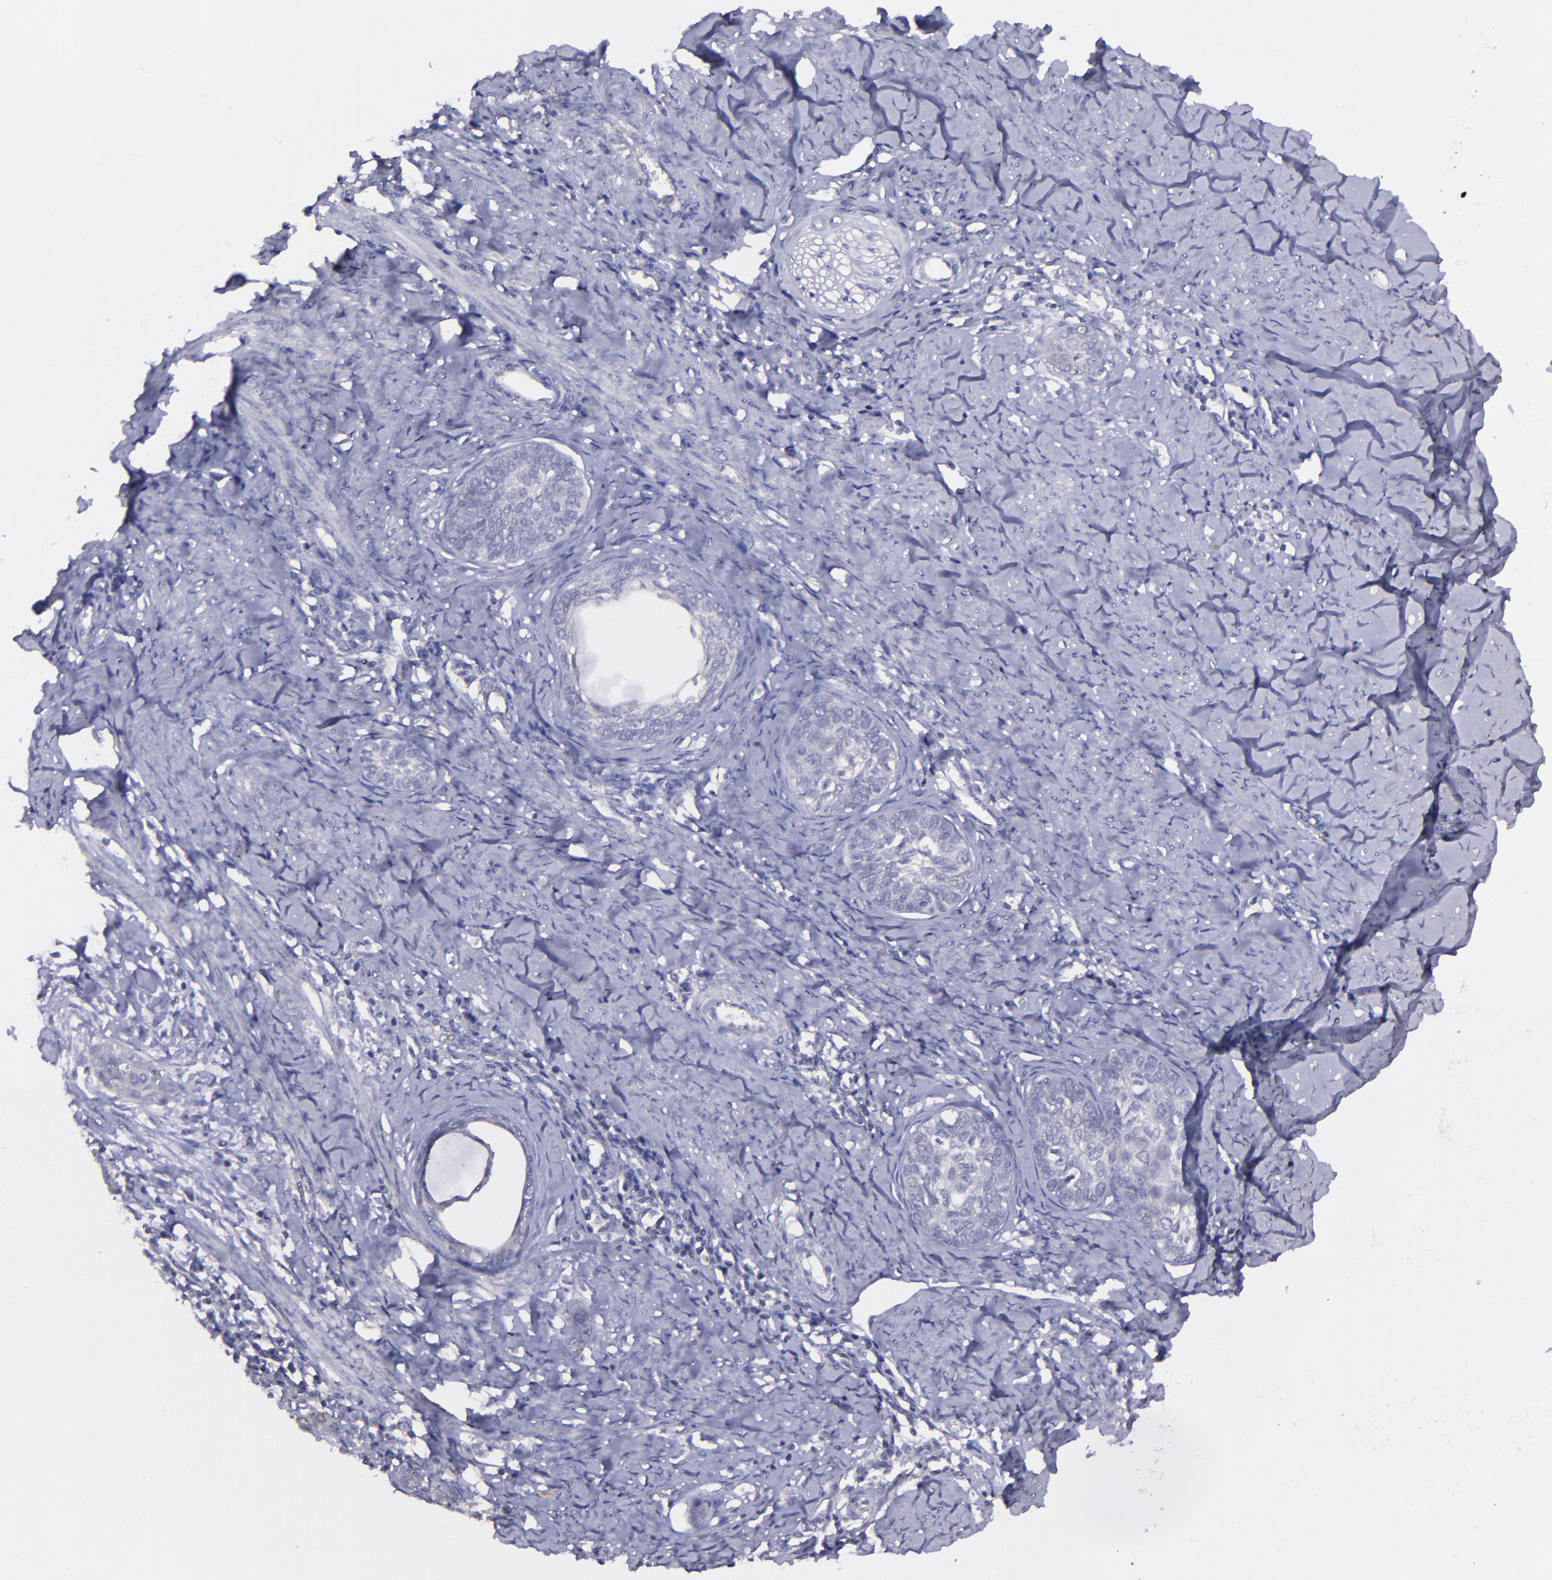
{"staining": {"intensity": "negative", "quantity": "none", "location": "none"}, "tissue": "cervical cancer", "cell_type": "Tumor cells", "image_type": "cancer", "snomed": [{"axis": "morphology", "description": "Squamous cell carcinoma, NOS"}, {"axis": "topography", "description": "Cervix"}], "caption": "Immunohistochemistry (IHC) histopathology image of neoplastic tissue: human cervical cancer (squamous cell carcinoma) stained with DAB (3,3'-diaminobenzidine) shows no significant protein expression in tumor cells. (Brightfield microscopy of DAB IHC at high magnification).", "gene": "MASP1", "patient": {"sex": "female", "age": 33}}